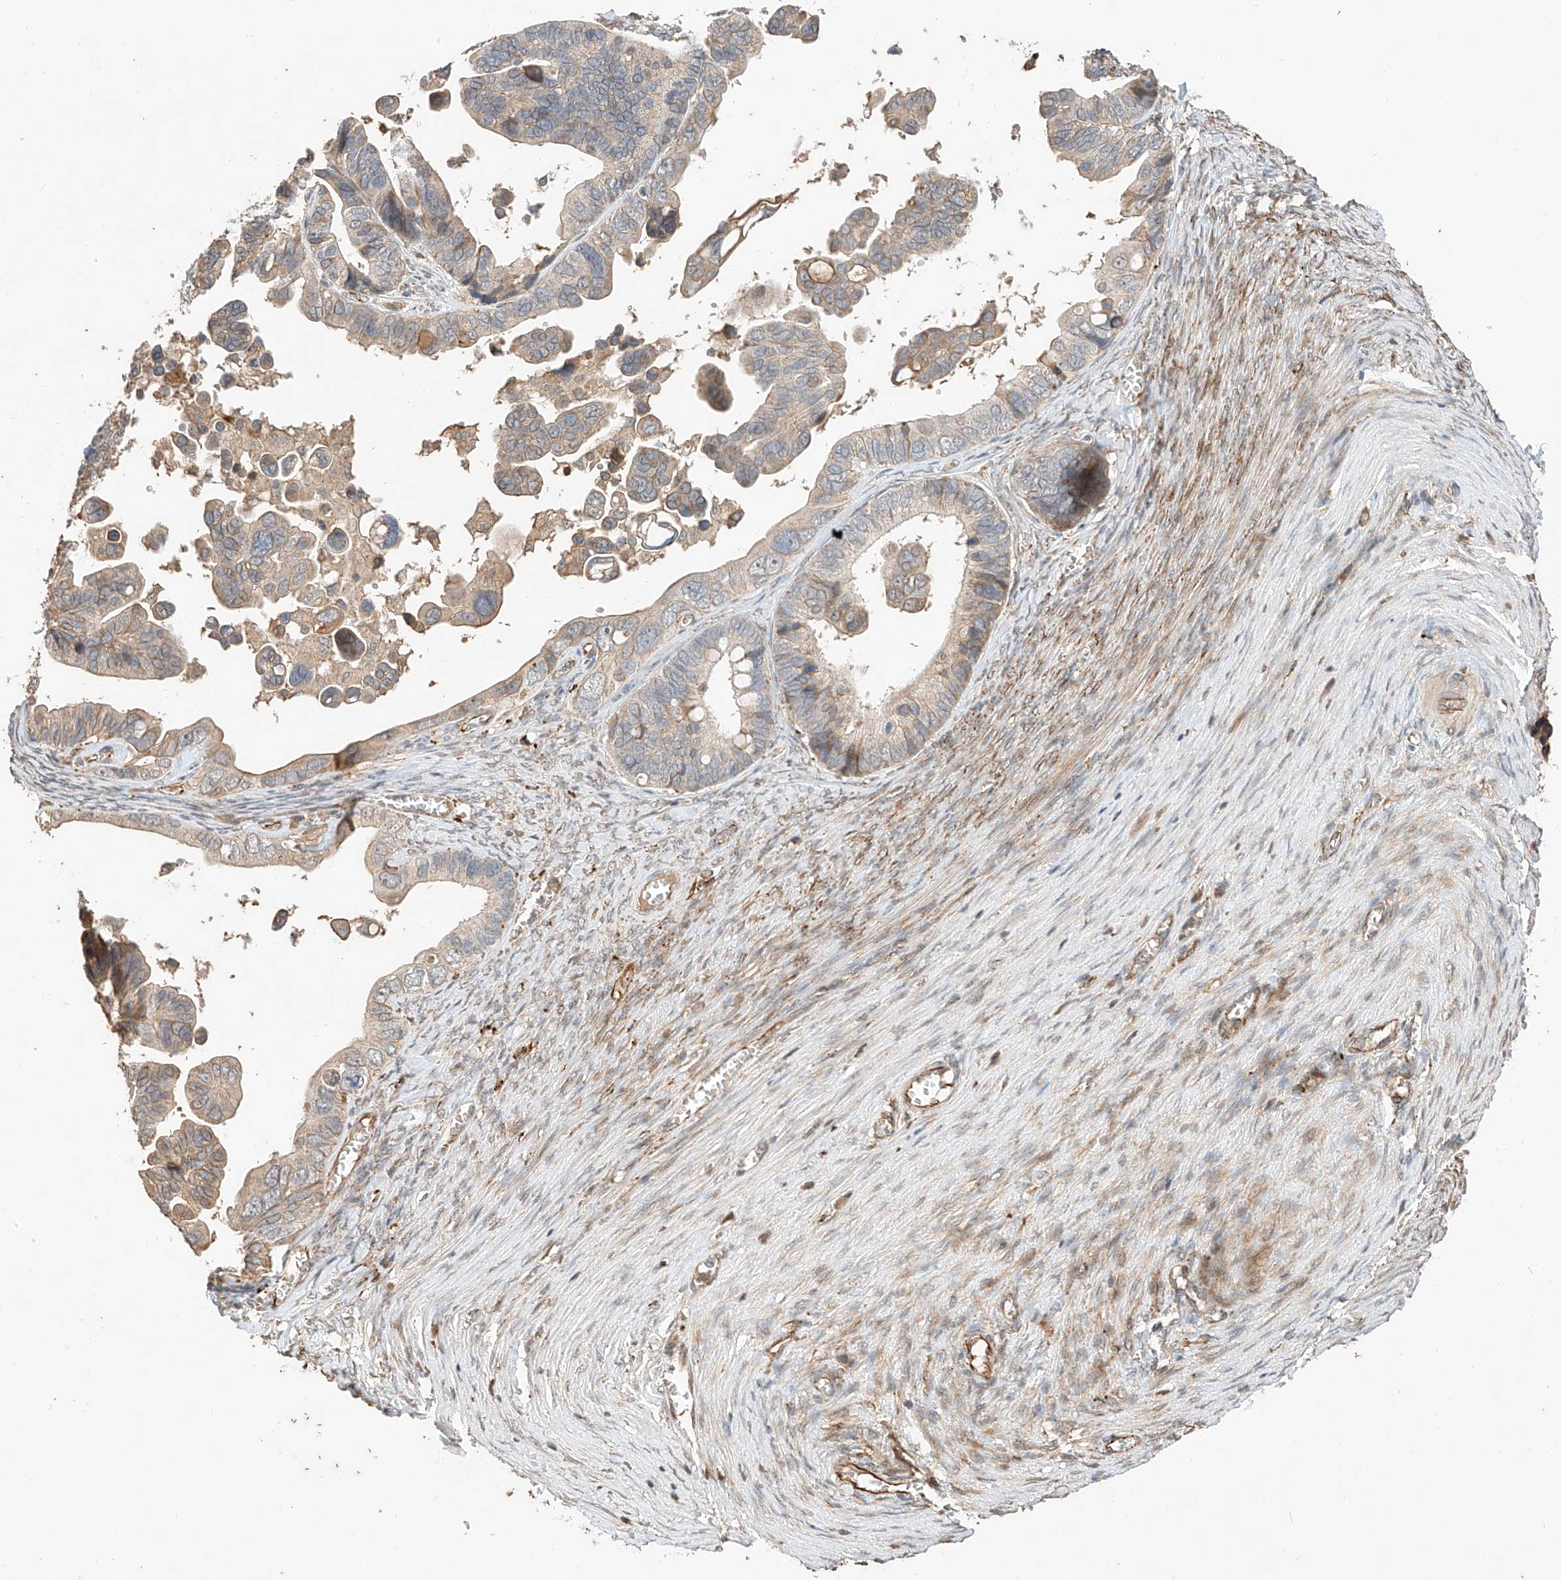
{"staining": {"intensity": "moderate", "quantity": "<25%", "location": "cytoplasmic/membranous"}, "tissue": "ovarian cancer", "cell_type": "Tumor cells", "image_type": "cancer", "snomed": [{"axis": "morphology", "description": "Cystadenocarcinoma, serous, NOS"}, {"axis": "topography", "description": "Ovary"}], "caption": "Approximately <25% of tumor cells in human ovarian cancer reveal moderate cytoplasmic/membranous protein staining as visualized by brown immunohistochemical staining.", "gene": "SUSD6", "patient": {"sex": "female", "age": 56}}